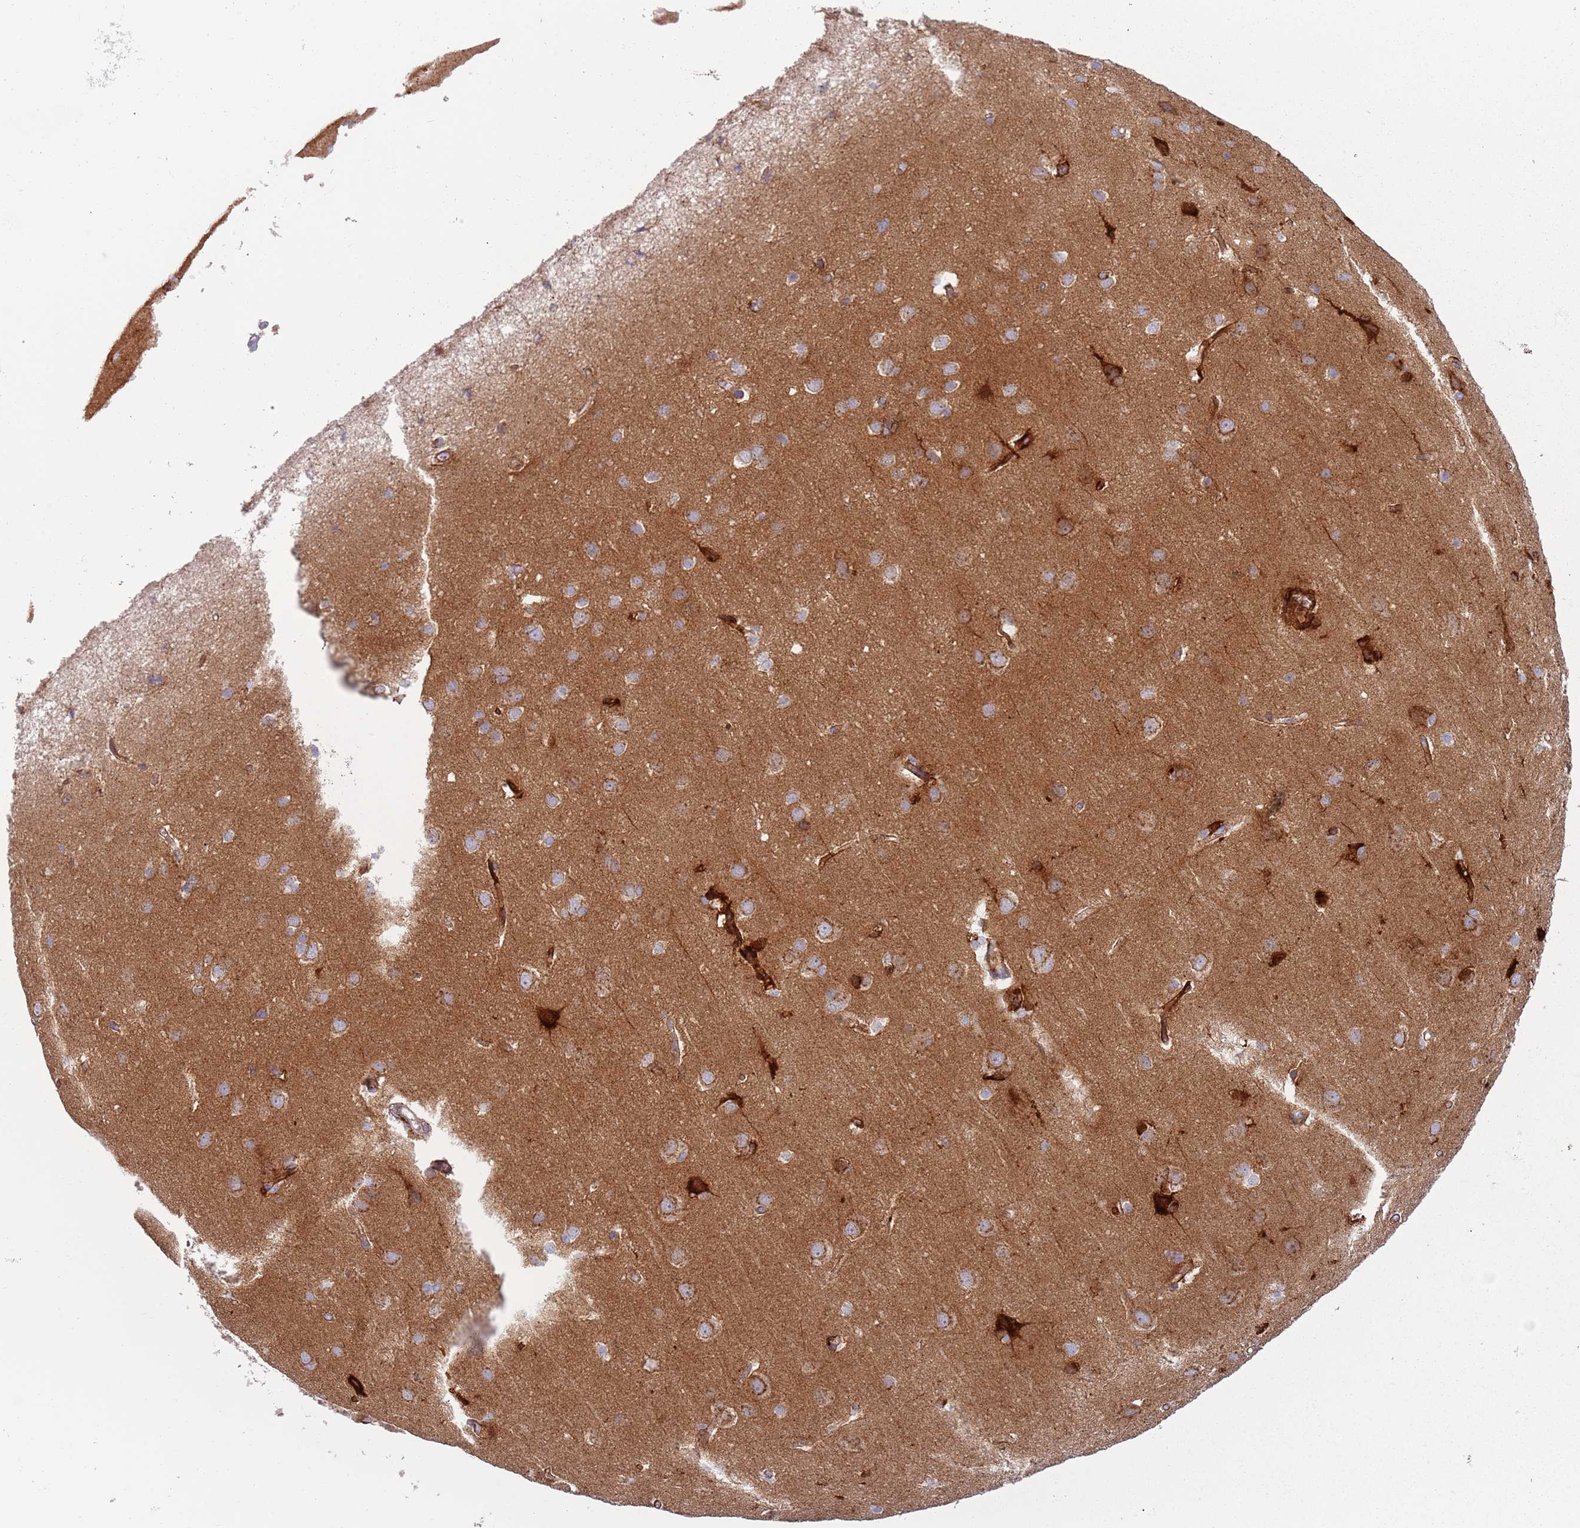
{"staining": {"intensity": "strong", "quantity": ">75%", "location": "cytoplasmic/membranous"}, "tissue": "cerebral cortex", "cell_type": "Endothelial cells", "image_type": "normal", "snomed": [{"axis": "morphology", "description": "Normal tissue, NOS"}, {"axis": "topography", "description": "Cerebral cortex"}], "caption": "IHC of unremarkable cerebral cortex exhibits high levels of strong cytoplasmic/membranous expression in about >75% of endothelial cells. (Brightfield microscopy of DAB IHC at high magnification).", "gene": "TNFRSF6B", "patient": {"sex": "male", "age": 37}}